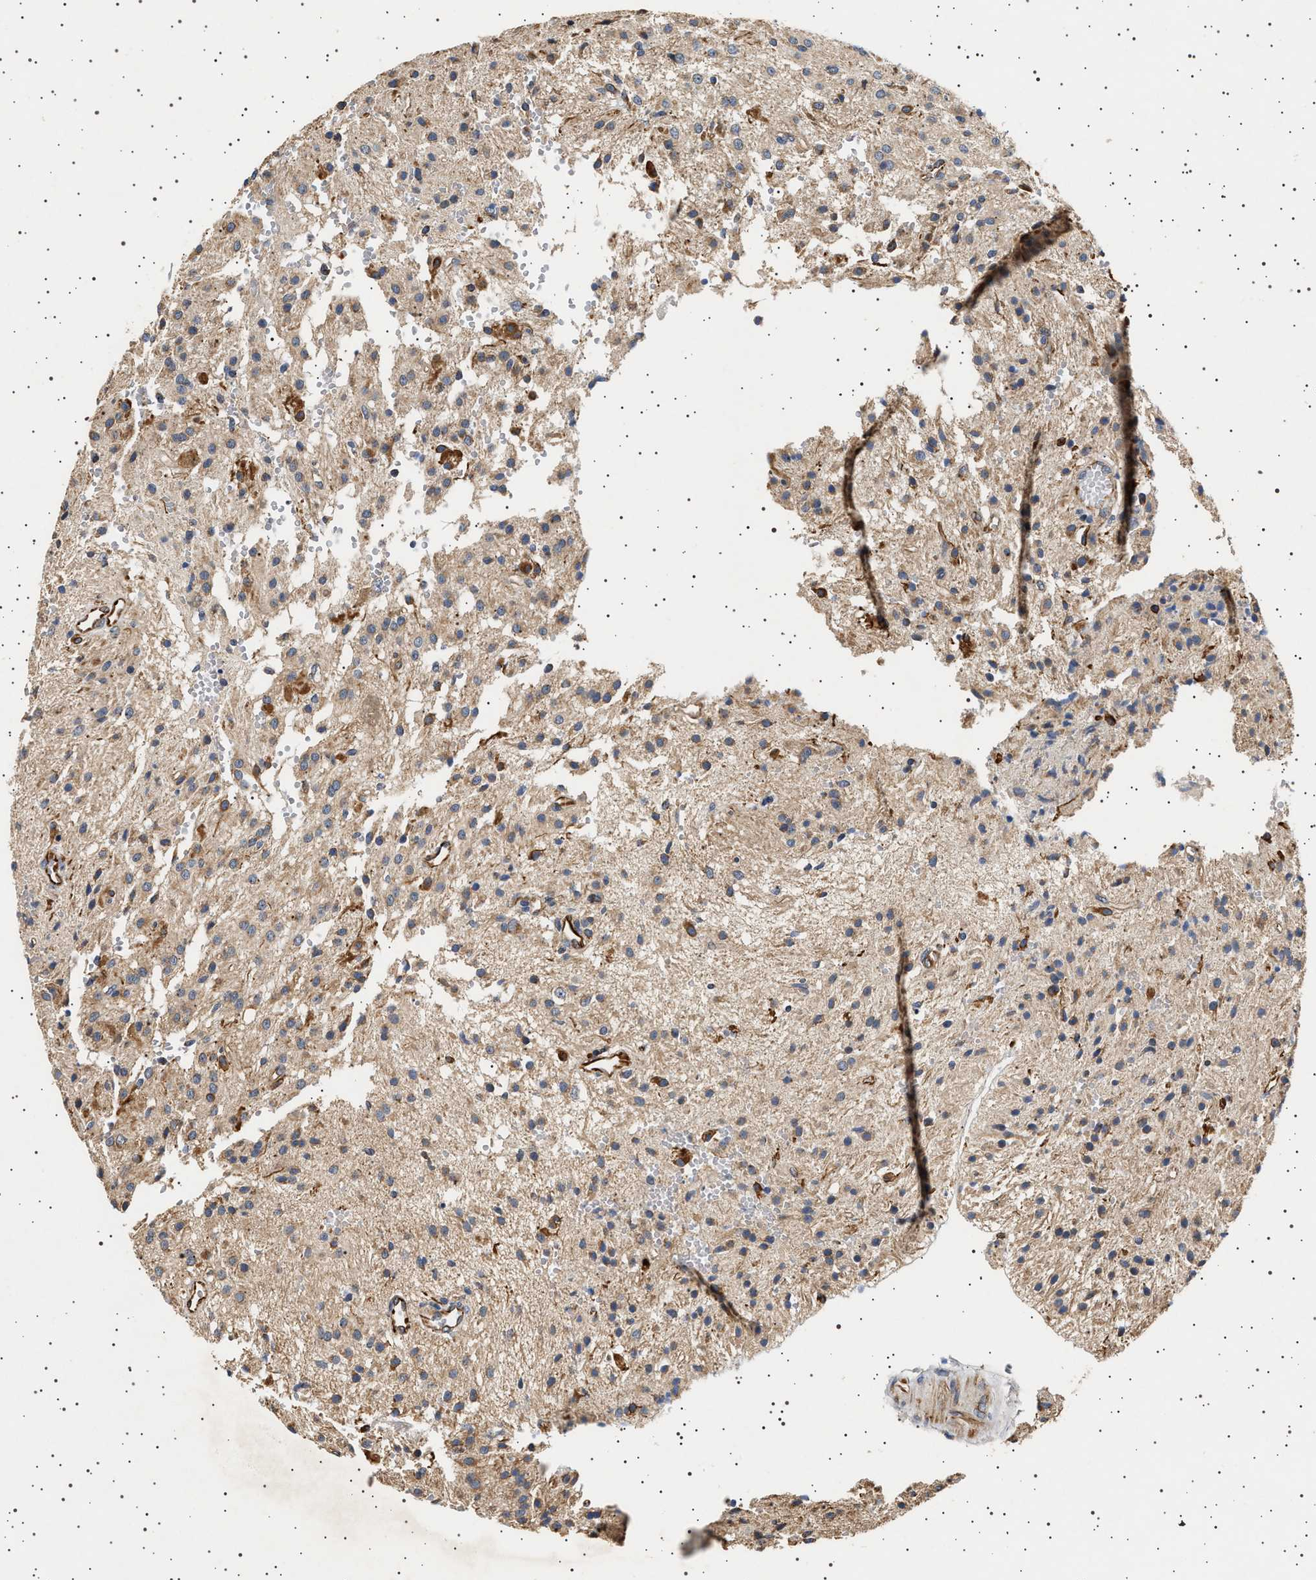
{"staining": {"intensity": "weak", "quantity": ">75%", "location": "cytoplasmic/membranous"}, "tissue": "glioma", "cell_type": "Tumor cells", "image_type": "cancer", "snomed": [{"axis": "morphology", "description": "Glioma, malignant, High grade"}, {"axis": "topography", "description": "Brain"}], "caption": "Protein expression analysis of glioma exhibits weak cytoplasmic/membranous expression in about >75% of tumor cells.", "gene": "TRUB2", "patient": {"sex": "female", "age": 59}}